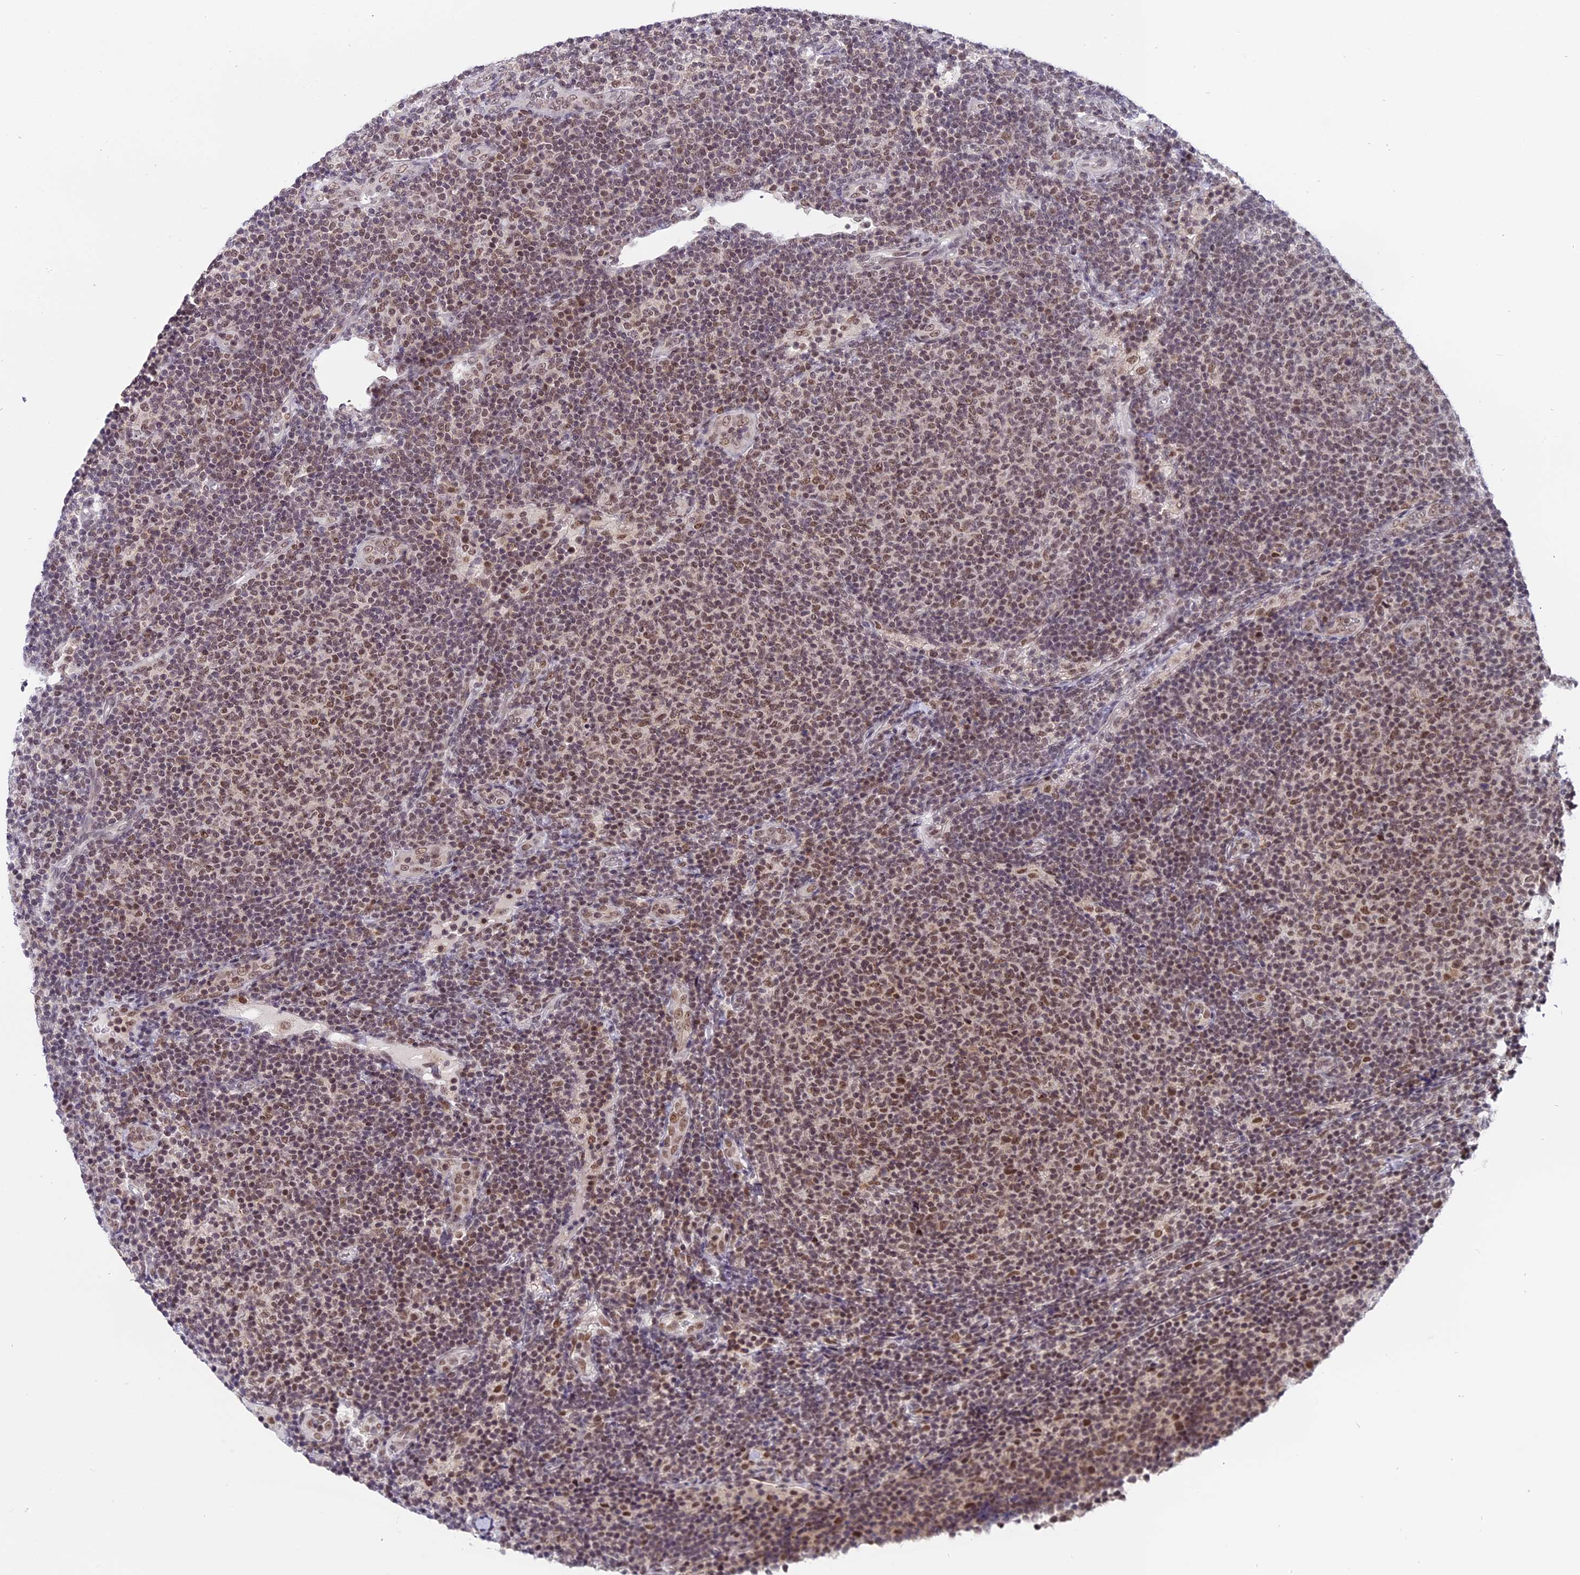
{"staining": {"intensity": "moderate", "quantity": ">75%", "location": "nuclear"}, "tissue": "lymphoma", "cell_type": "Tumor cells", "image_type": "cancer", "snomed": [{"axis": "morphology", "description": "Malignant lymphoma, non-Hodgkin's type, Low grade"}, {"axis": "topography", "description": "Lymph node"}], "caption": "Protein expression analysis of low-grade malignant lymphoma, non-Hodgkin's type displays moderate nuclear staining in about >75% of tumor cells. The protein is stained brown, and the nuclei are stained in blue (DAB IHC with brightfield microscopy, high magnification).", "gene": "TADA3", "patient": {"sex": "male", "age": 66}}